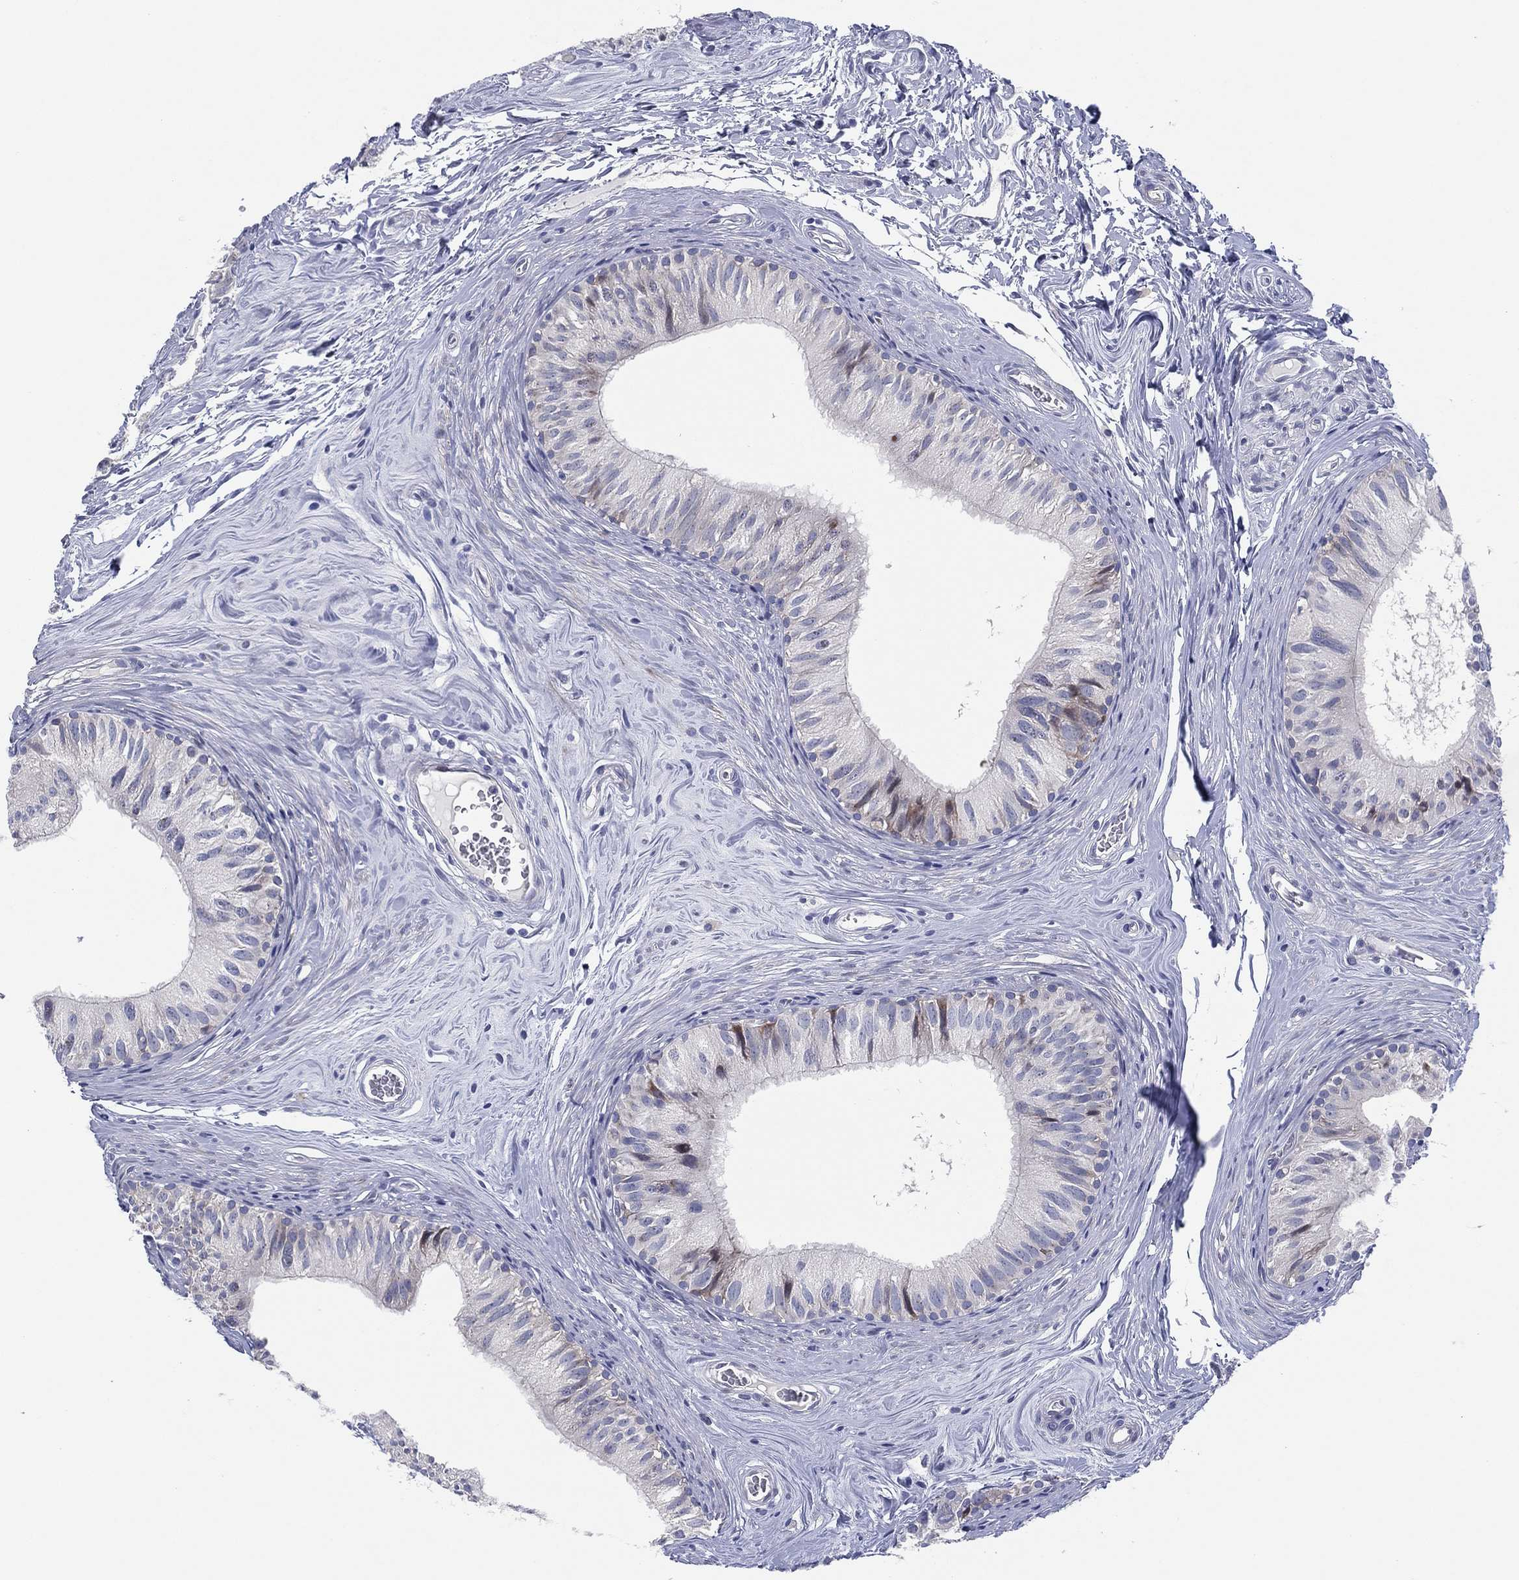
{"staining": {"intensity": "moderate", "quantity": "<25%", "location": "cytoplasmic/membranous"}, "tissue": "epididymis", "cell_type": "Glandular cells", "image_type": "normal", "snomed": [{"axis": "morphology", "description": "Normal tissue, NOS"}, {"axis": "topography", "description": "Epididymis"}], "caption": "Epididymis stained with immunohistochemistry demonstrates moderate cytoplasmic/membranous positivity in about <25% of glandular cells. Using DAB (brown) and hematoxylin (blue) stains, captured at high magnification using brightfield microscopy.", "gene": "HEATR4", "patient": {"sex": "male", "age": 52}}